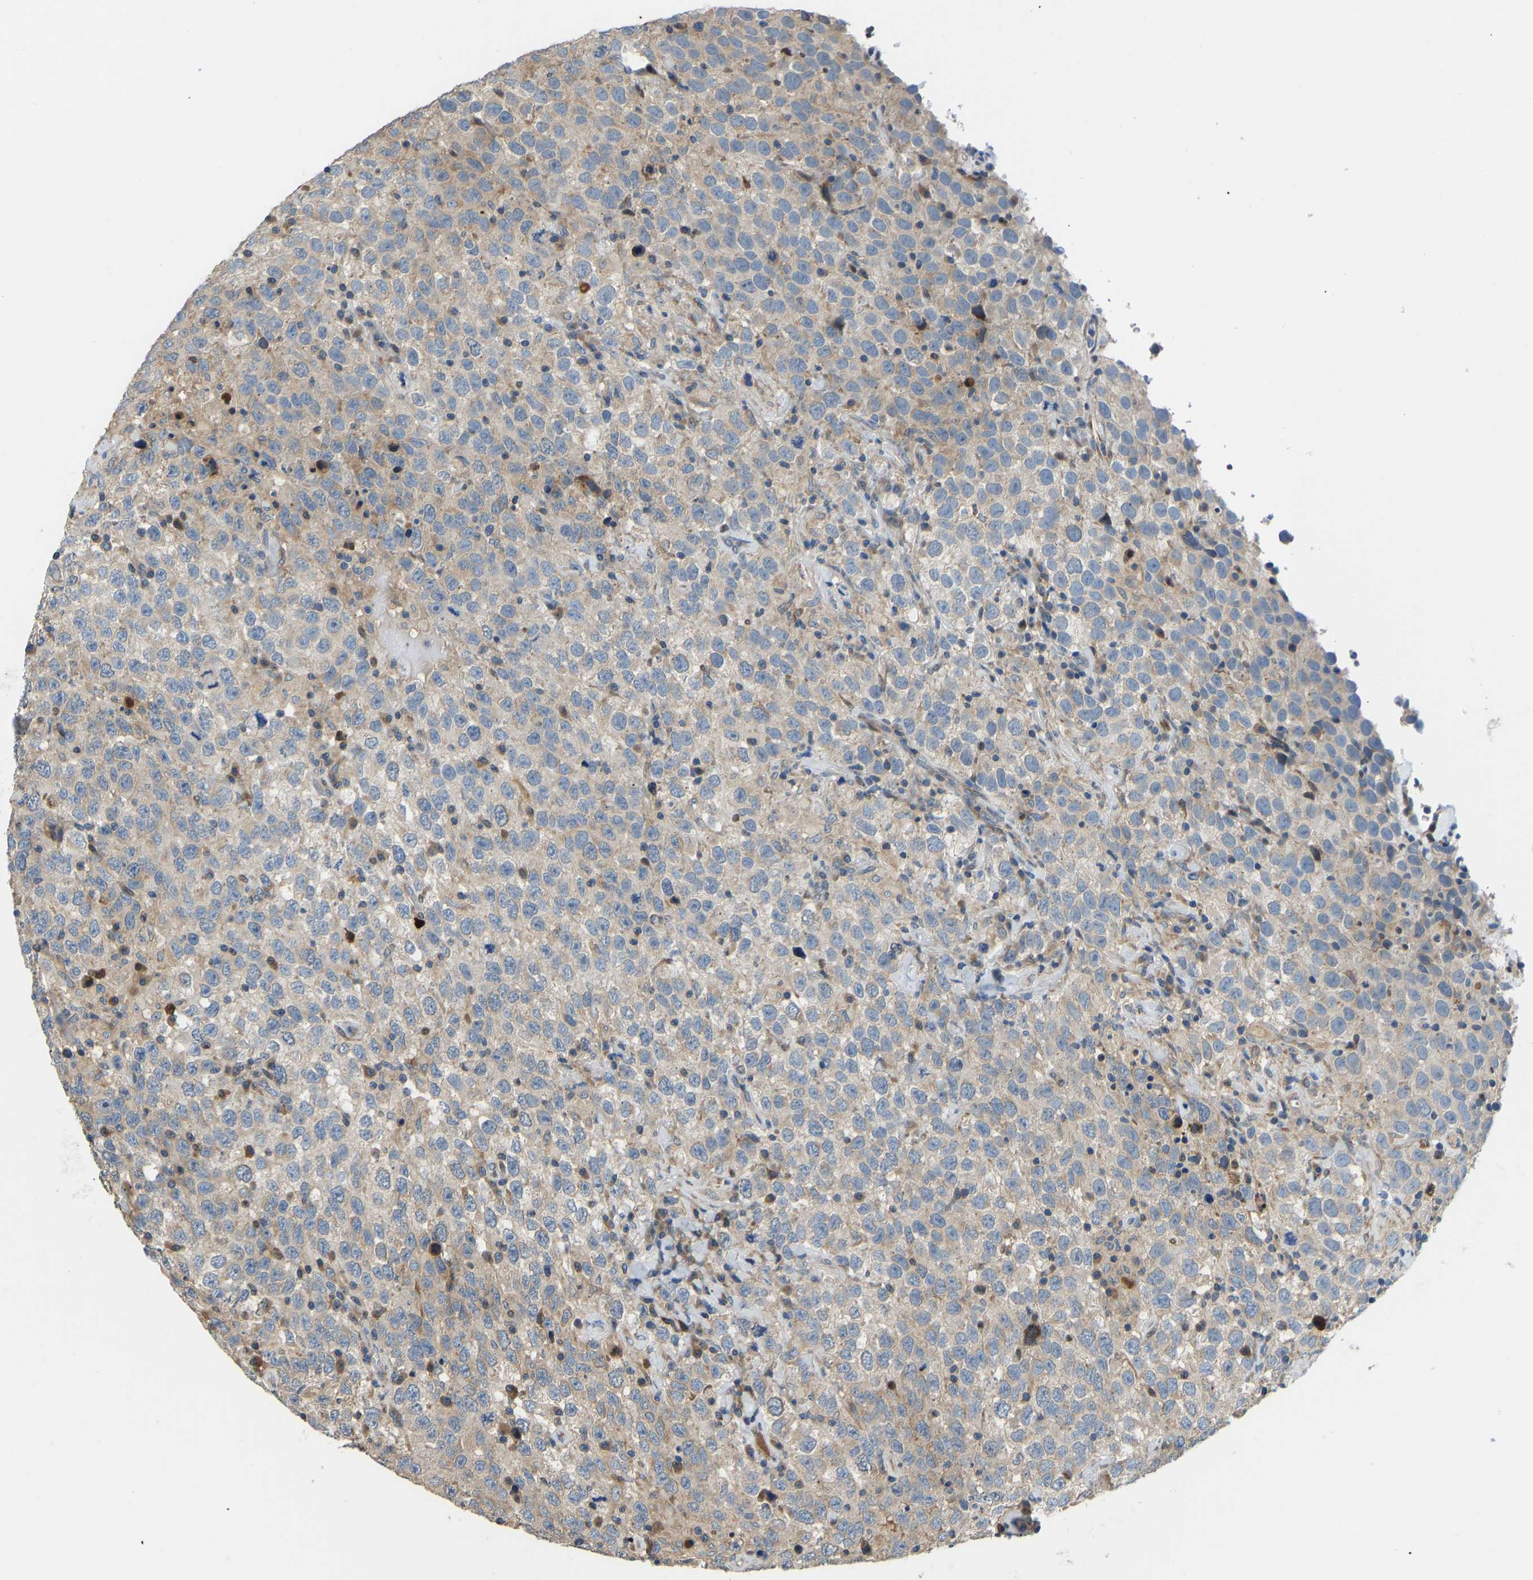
{"staining": {"intensity": "weak", "quantity": ">75%", "location": "cytoplasmic/membranous"}, "tissue": "testis cancer", "cell_type": "Tumor cells", "image_type": "cancer", "snomed": [{"axis": "morphology", "description": "Seminoma, NOS"}, {"axis": "topography", "description": "Testis"}], "caption": "DAB (3,3'-diaminobenzidine) immunohistochemical staining of human seminoma (testis) demonstrates weak cytoplasmic/membranous protein positivity in about >75% of tumor cells.", "gene": "RBP1", "patient": {"sex": "male", "age": 41}}